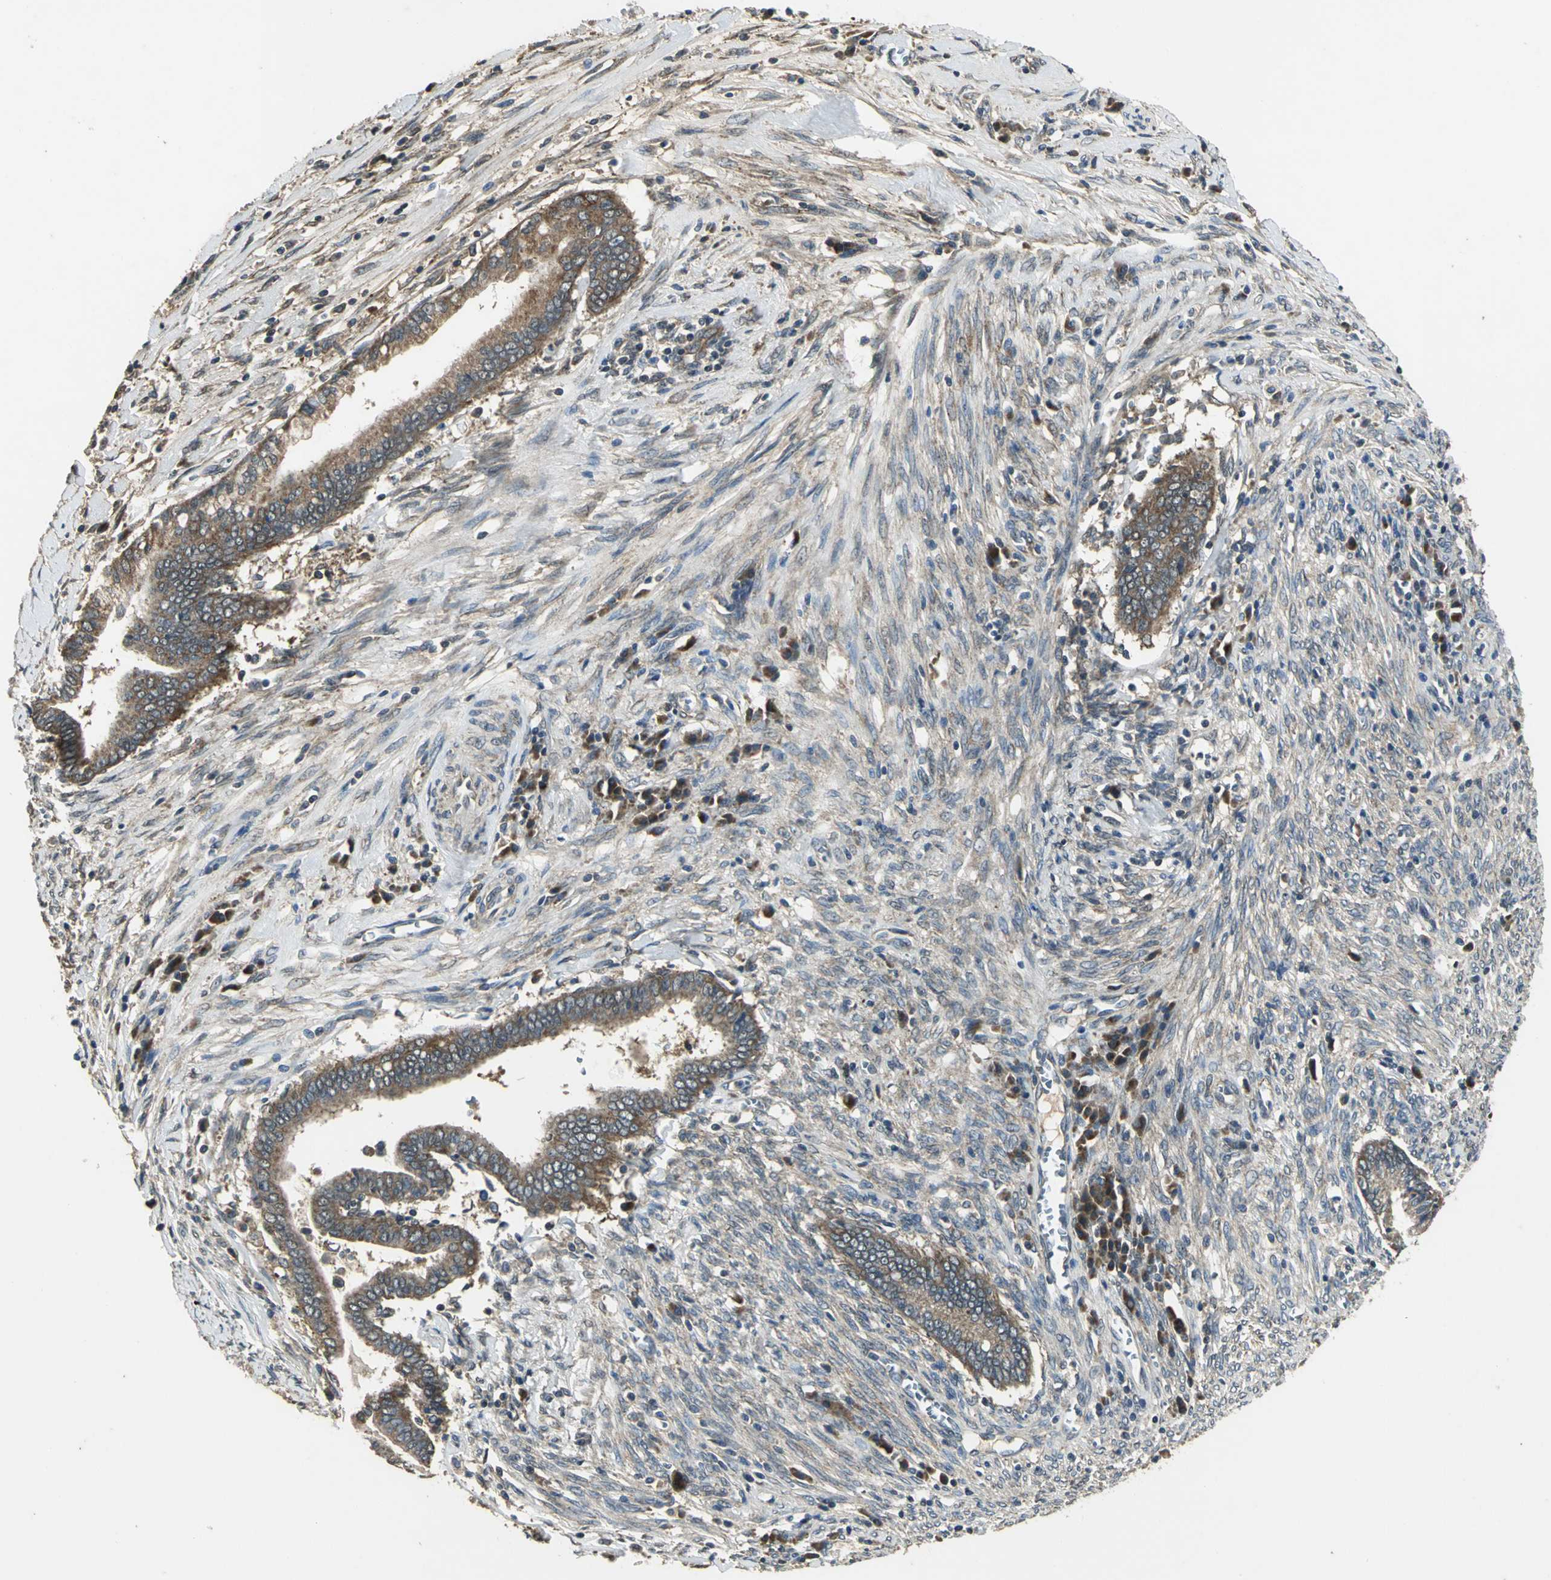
{"staining": {"intensity": "moderate", "quantity": ">75%", "location": "cytoplasmic/membranous"}, "tissue": "cervical cancer", "cell_type": "Tumor cells", "image_type": "cancer", "snomed": [{"axis": "morphology", "description": "Adenocarcinoma, NOS"}, {"axis": "topography", "description": "Cervix"}], "caption": "Human cervical adenocarcinoma stained with a brown dye displays moderate cytoplasmic/membranous positive staining in about >75% of tumor cells.", "gene": "IRF3", "patient": {"sex": "female", "age": 44}}